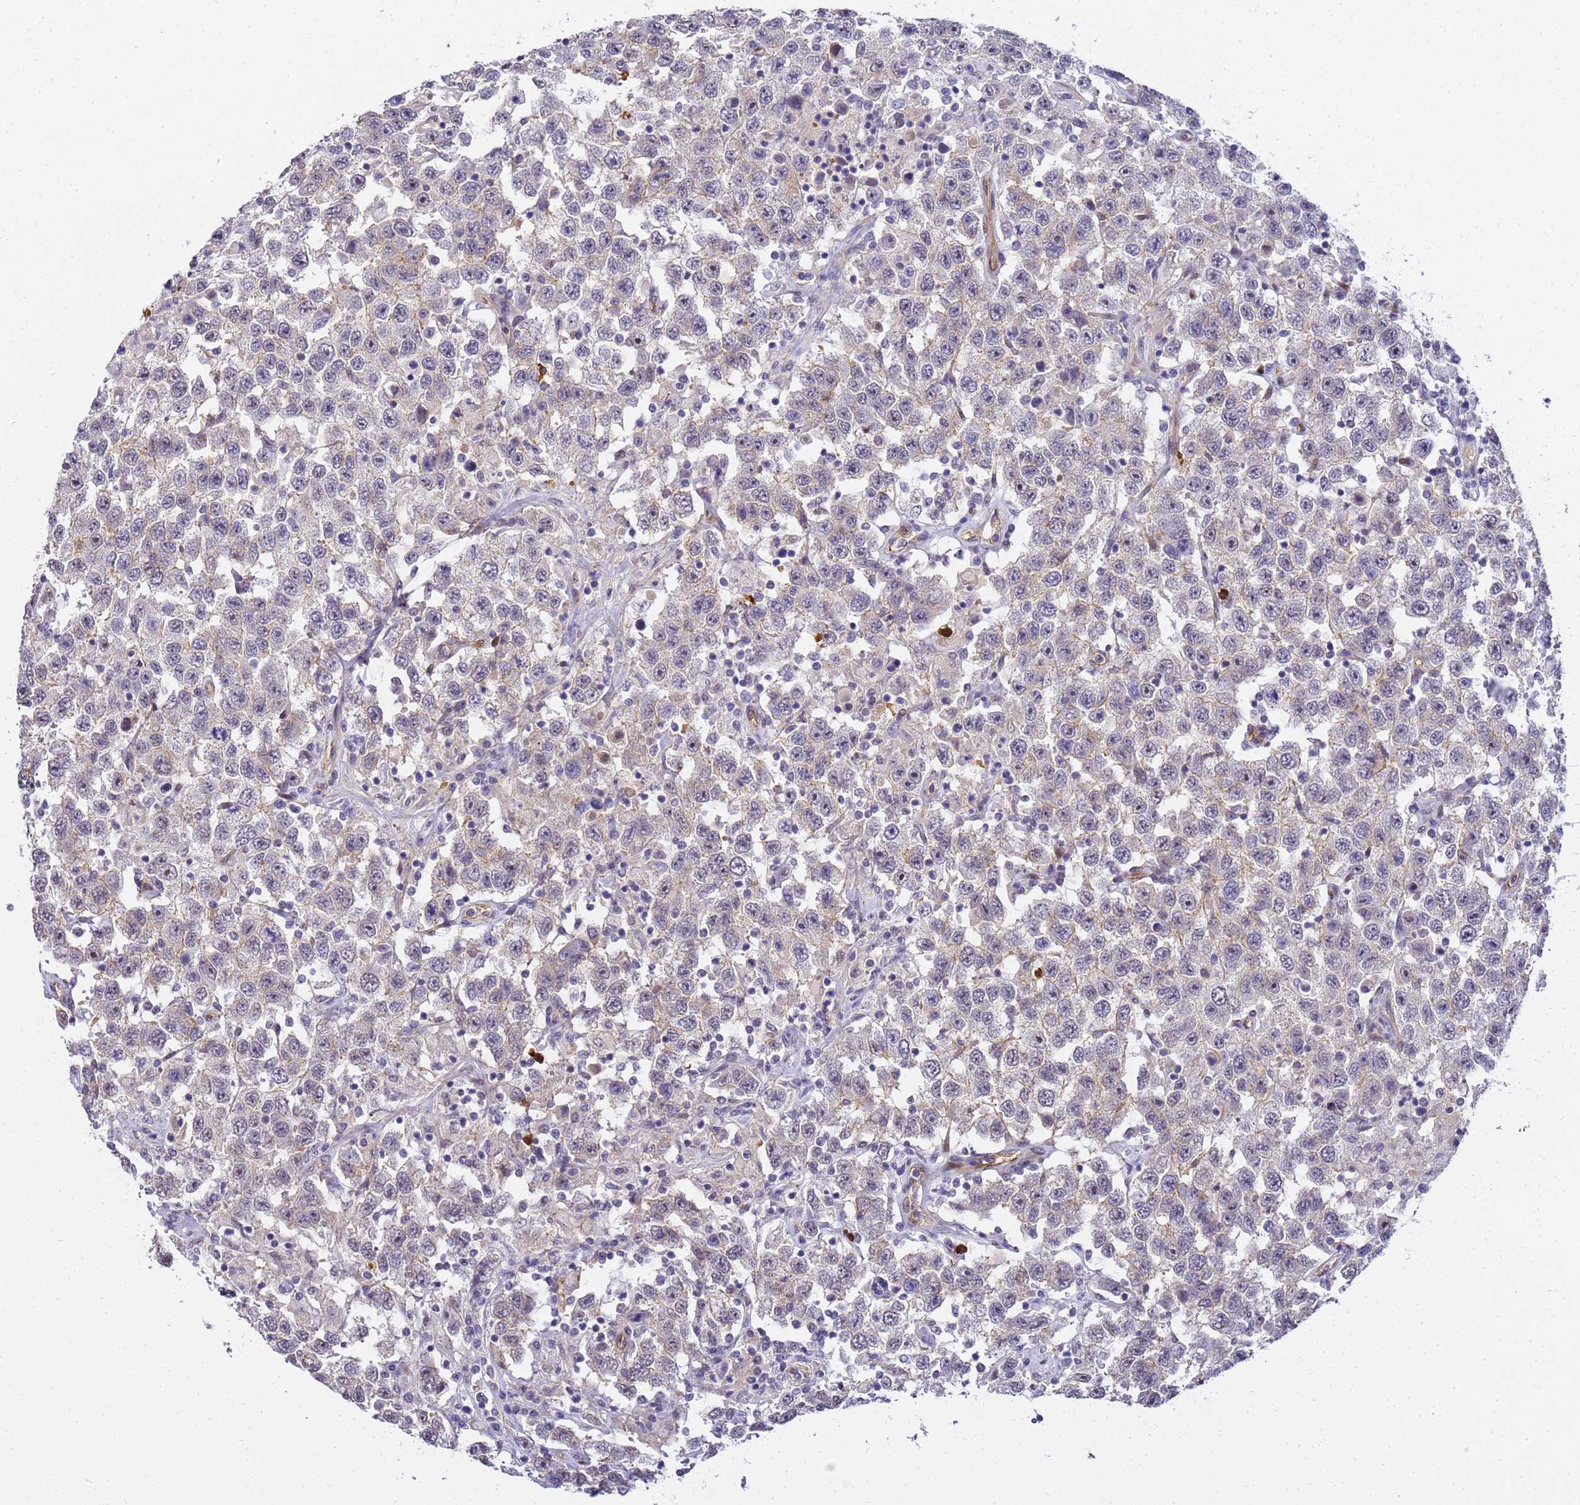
{"staining": {"intensity": "negative", "quantity": "none", "location": "none"}, "tissue": "testis cancer", "cell_type": "Tumor cells", "image_type": "cancer", "snomed": [{"axis": "morphology", "description": "Seminoma, NOS"}, {"axis": "topography", "description": "Testis"}], "caption": "High power microscopy photomicrograph of an immunohistochemistry photomicrograph of testis seminoma, revealing no significant staining in tumor cells.", "gene": "GON4L", "patient": {"sex": "male", "age": 41}}